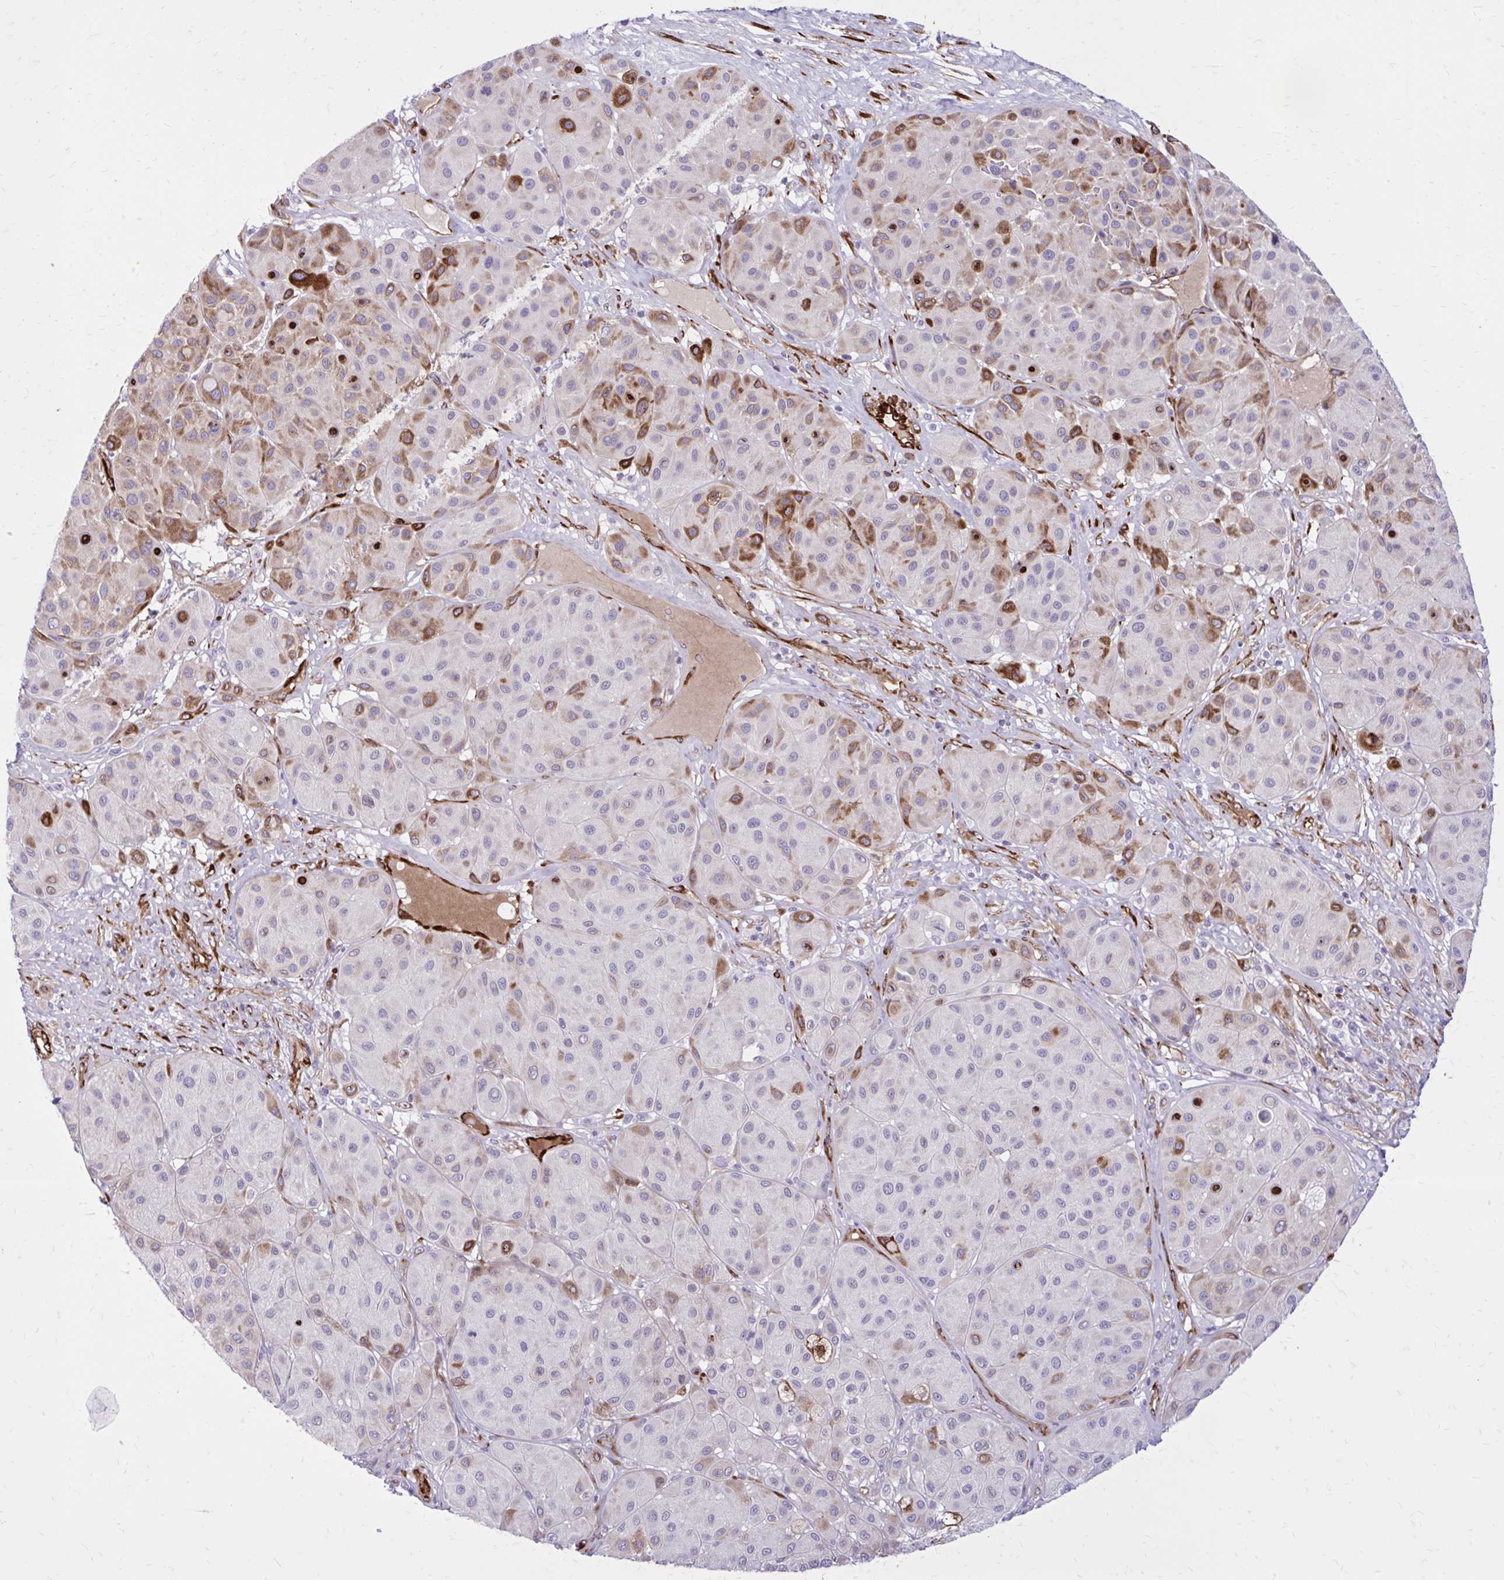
{"staining": {"intensity": "moderate", "quantity": "<25%", "location": "cytoplasmic/membranous"}, "tissue": "melanoma", "cell_type": "Tumor cells", "image_type": "cancer", "snomed": [{"axis": "morphology", "description": "Malignant melanoma, Metastatic site"}, {"axis": "topography", "description": "Smooth muscle"}], "caption": "Melanoma stained for a protein displays moderate cytoplasmic/membranous positivity in tumor cells.", "gene": "BEND5", "patient": {"sex": "male", "age": 41}}